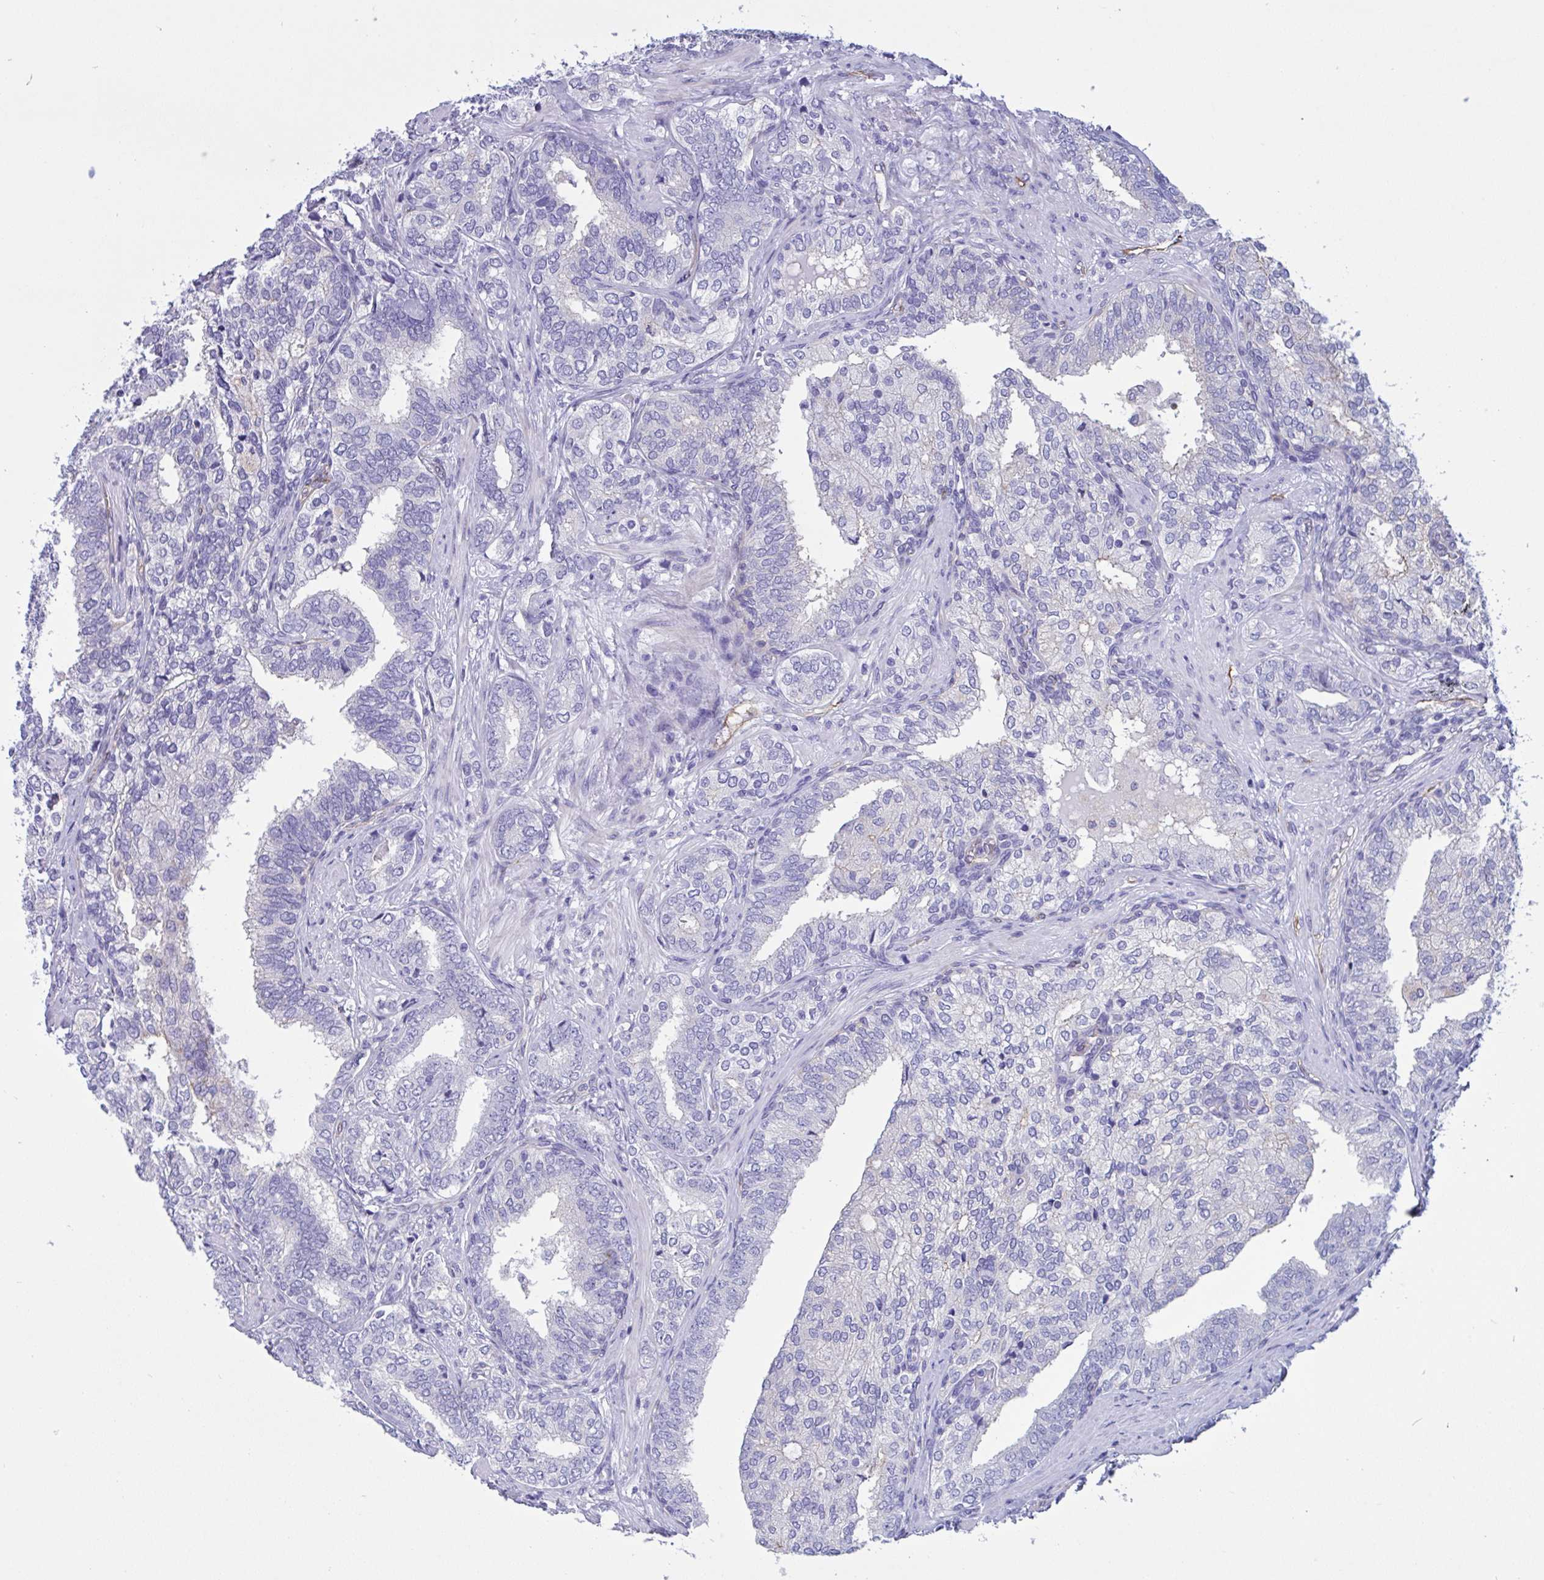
{"staining": {"intensity": "negative", "quantity": "none", "location": "none"}, "tissue": "prostate cancer", "cell_type": "Tumor cells", "image_type": "cancer", "snomed": [{"axis": "morphology", "description": "Adenocarcinoma, High grade"}, {"axis": "topography", "description": "Prostate"}], "caption": "Histopathology image shows no significant protein staining in tumor cells of prostate cancer.", "gene": "RPL22L1", "patient": {"sex": "male", "age": 72}}